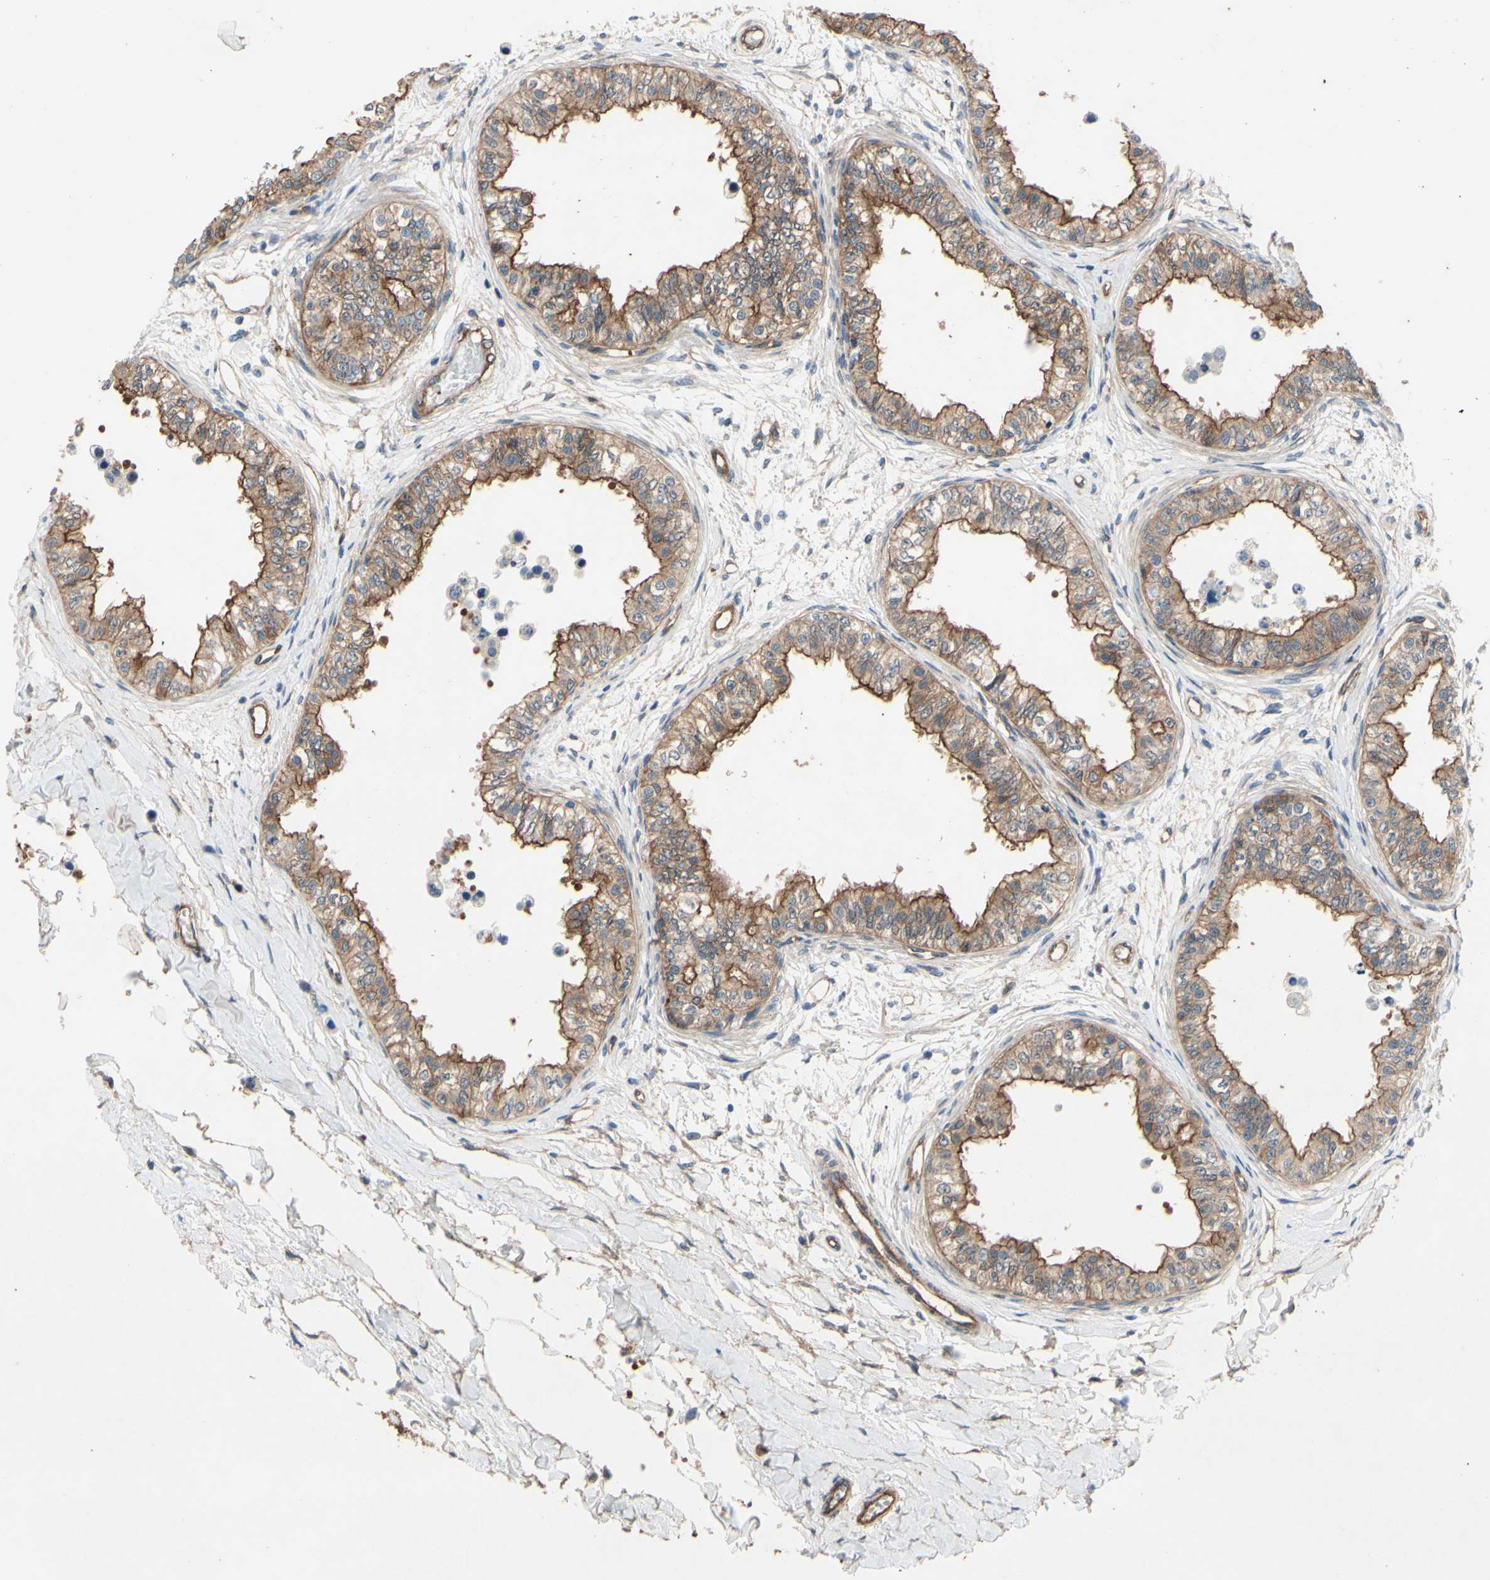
{"staining": {"intensity": "moderate", "quantity": ">75%", "location": "cytoplasmic/membranous"}, "tissue": "epididymis", "cell_type": "Glandular cells", "image_type": "normal", "snomed": [{"axis": "morphology", "description": "Normal tissue, NOS"}, {"axis": "morphology", "description": "Adenocarcinoma, metastatic, NOS"}, {"axis": "topography", "description": "Testis"}, {"axis": "topography", "description": "Epididymis"}], "caption": "Immunohistochemical staining of normal epididymis shows >75% levels of moderate cytoplasmic/membranous protein staining in about >75% of glandular cells. Nuclei are stained in blue.", "gene": "CTTNBP2", "patient": {"sex": "male", "age": 26}}